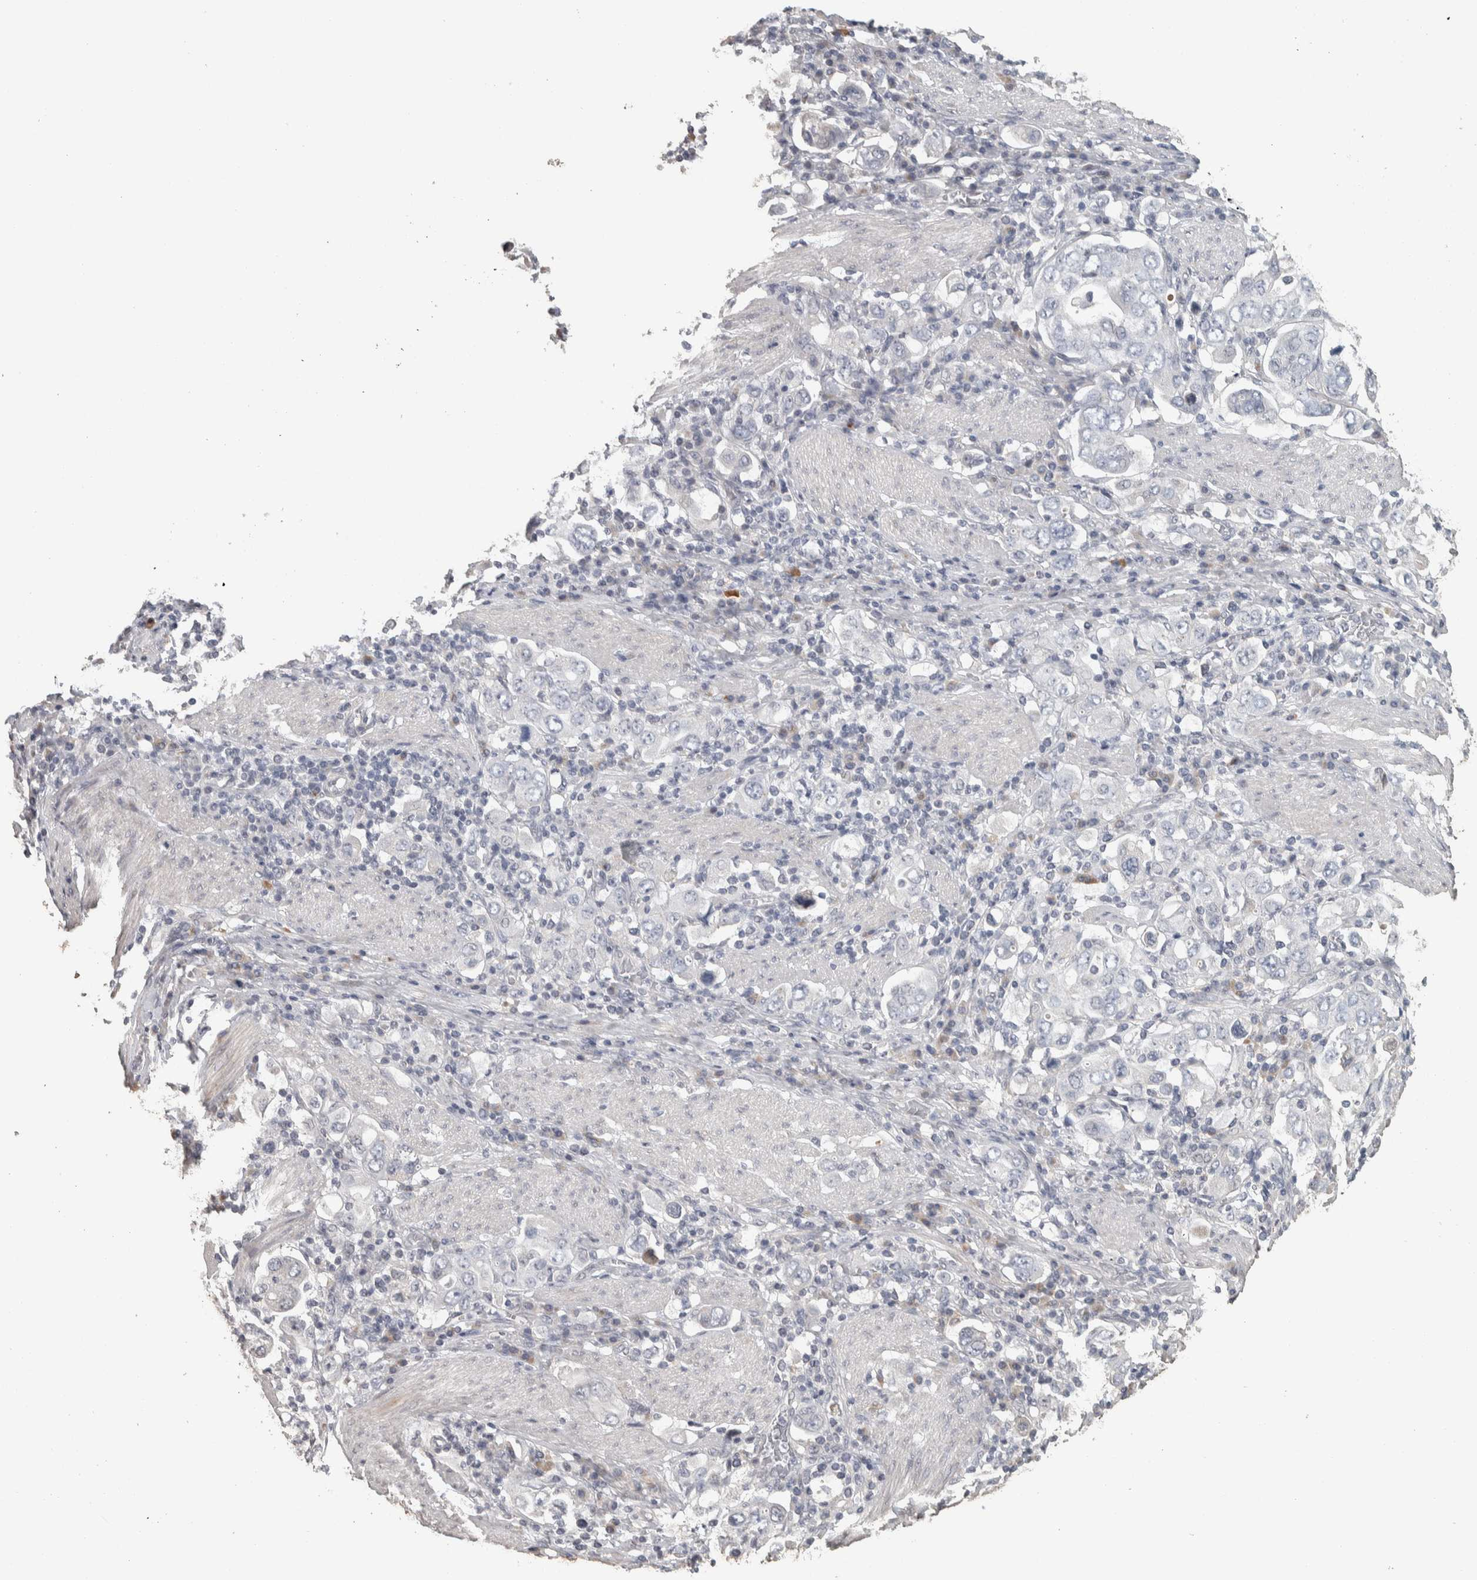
{"staining": {"intensity": "negative", "quantity": "none", "location": "none"}, "tissue": "stomach cancer", "cell_type": "Tumor cells", "image_type": "cancer", "snomed": [{"axis": "morphology", "description": "Adenocarcinoma, NOS"}, {"axis": "topography", "description": "Stomach, upper"}], "caption": "Human adenocarcinoma (stomach) stained for a protein using immunohistochemistry (IHC) demonstrates no staining in tumor cells.", "gene": "NECAB1", "patient": {"sex": "male", "age": 62}}